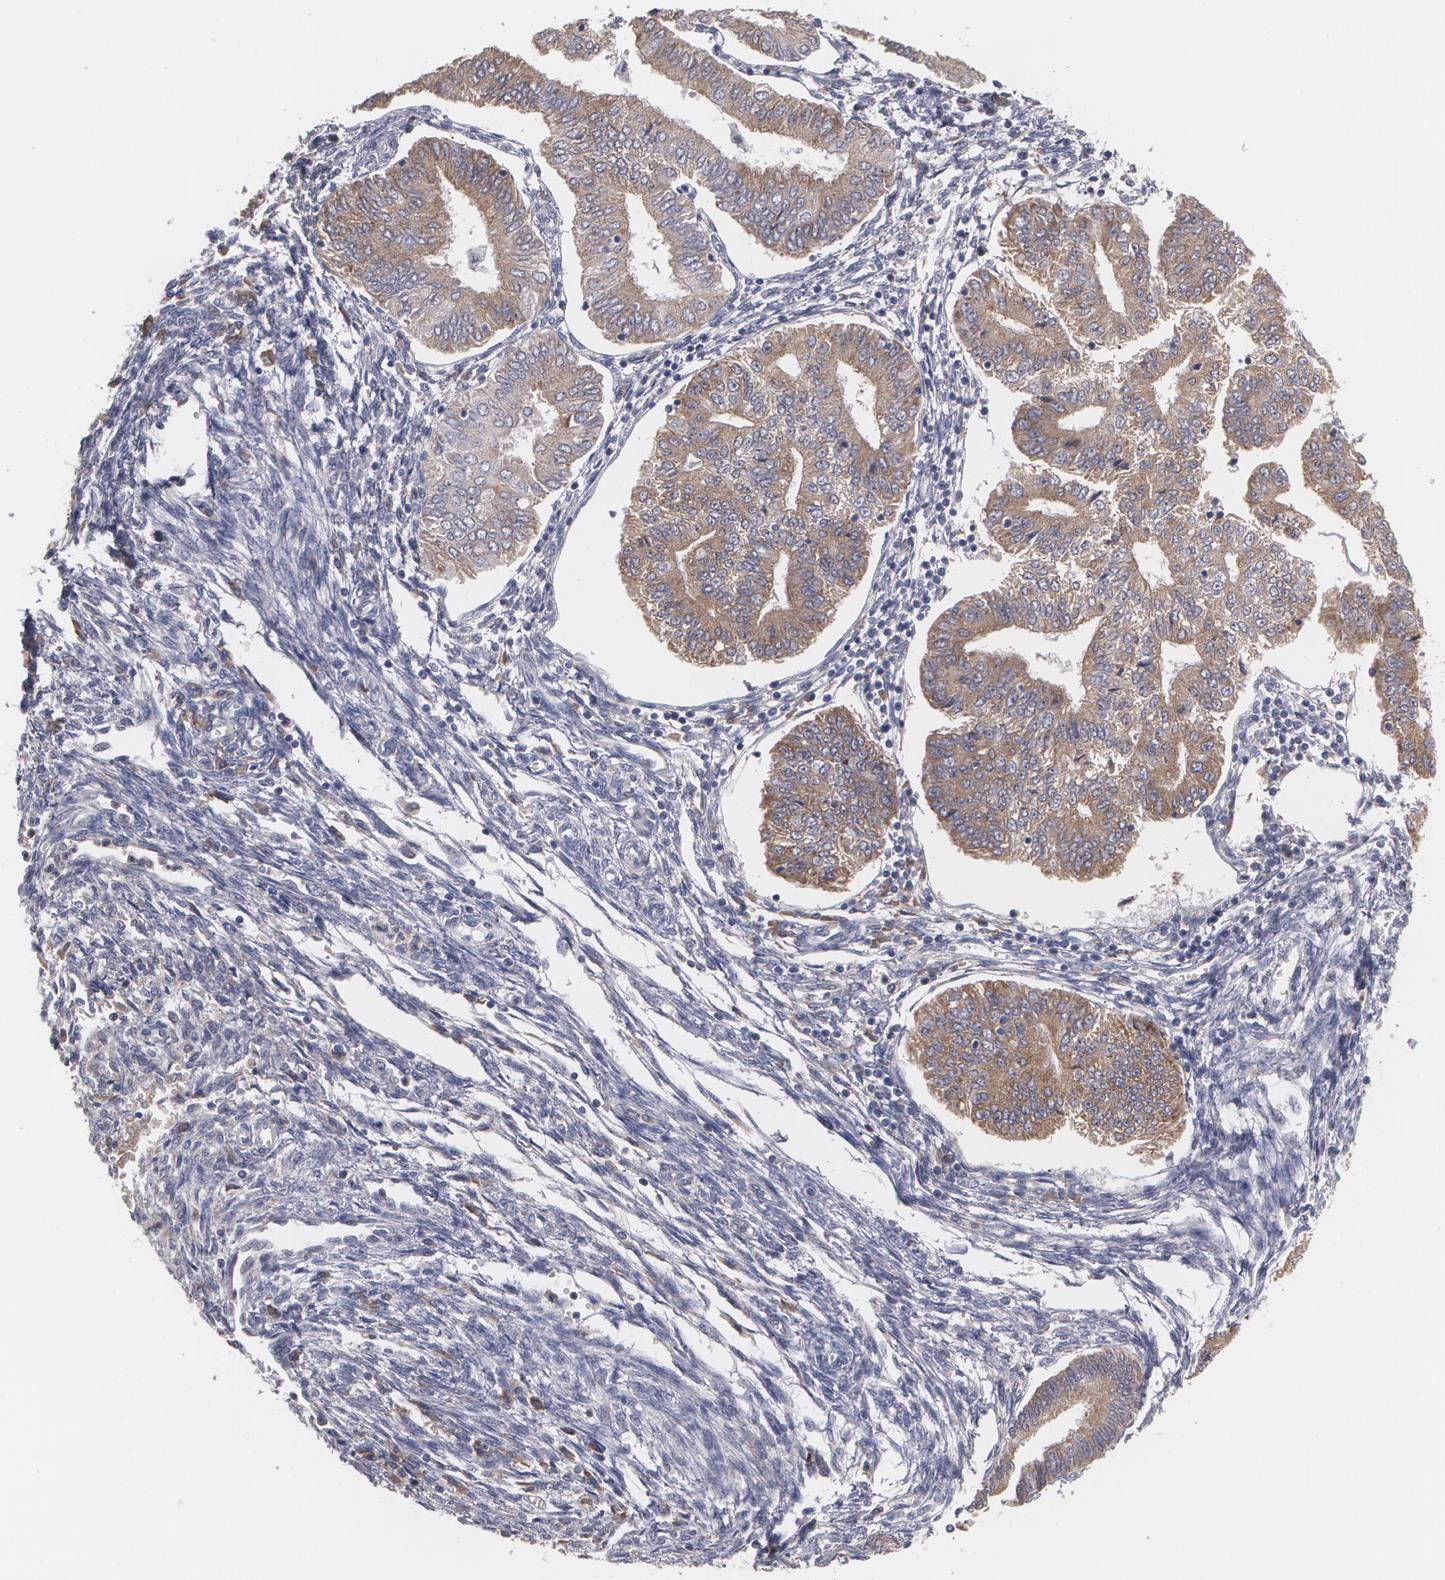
{"staining": {"intensity": "moderate", "quantity": ">75%", "location": "cytoplasmic/membranous"}, "tissue": "endometrial cancer", "cell_type": "Tumor cells", "image_type": "cancer", "snomed": [{"axis": "morphology", "description": "Adenocarcinoma, NOS"}, {"axis": "topography", "description": "Endometrium"}], "caption": "This micrograph shows immunohistochemistry staining of human endometrial cancer (adenocarcinoma), with medium moderate cytoplasmic/membranous staining in approximately >75% of tumor cells.", "gene": "MTHFD1", "patient": {"sex": "female", "age": 51}}